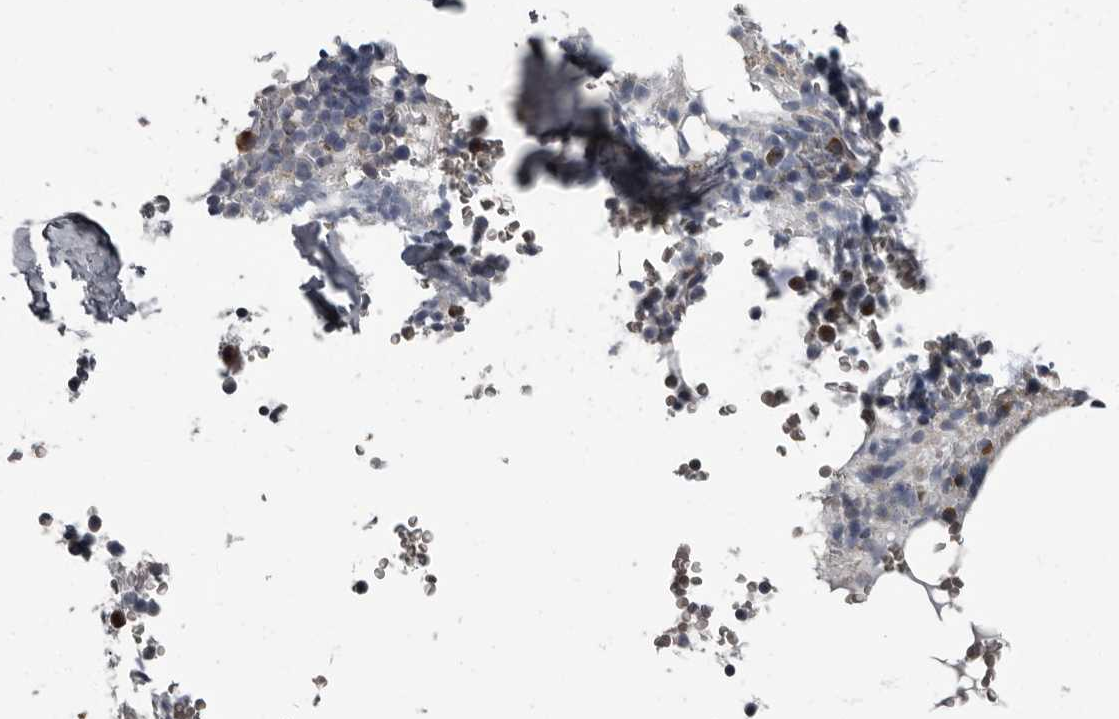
{"staining": {"intensity": "moderate", "quantity": "<25%", "location": "cytoplasmic/membranous"}, "tissue": "bone marrow", "cell_type": "Hematopoietic cells", "image_type": "normal", "snomed": [{"axis": "morphology", "description": "Normal tissue, NOS"}, {"axis": "topography", "description": "Bone marrow"}], "caption": "Bone marrow stained with a protein marker reveals moderate staining in hematopoietic cells.", "gene": "TPD52L1", "patient": {"sex": "male", "age": 58}}